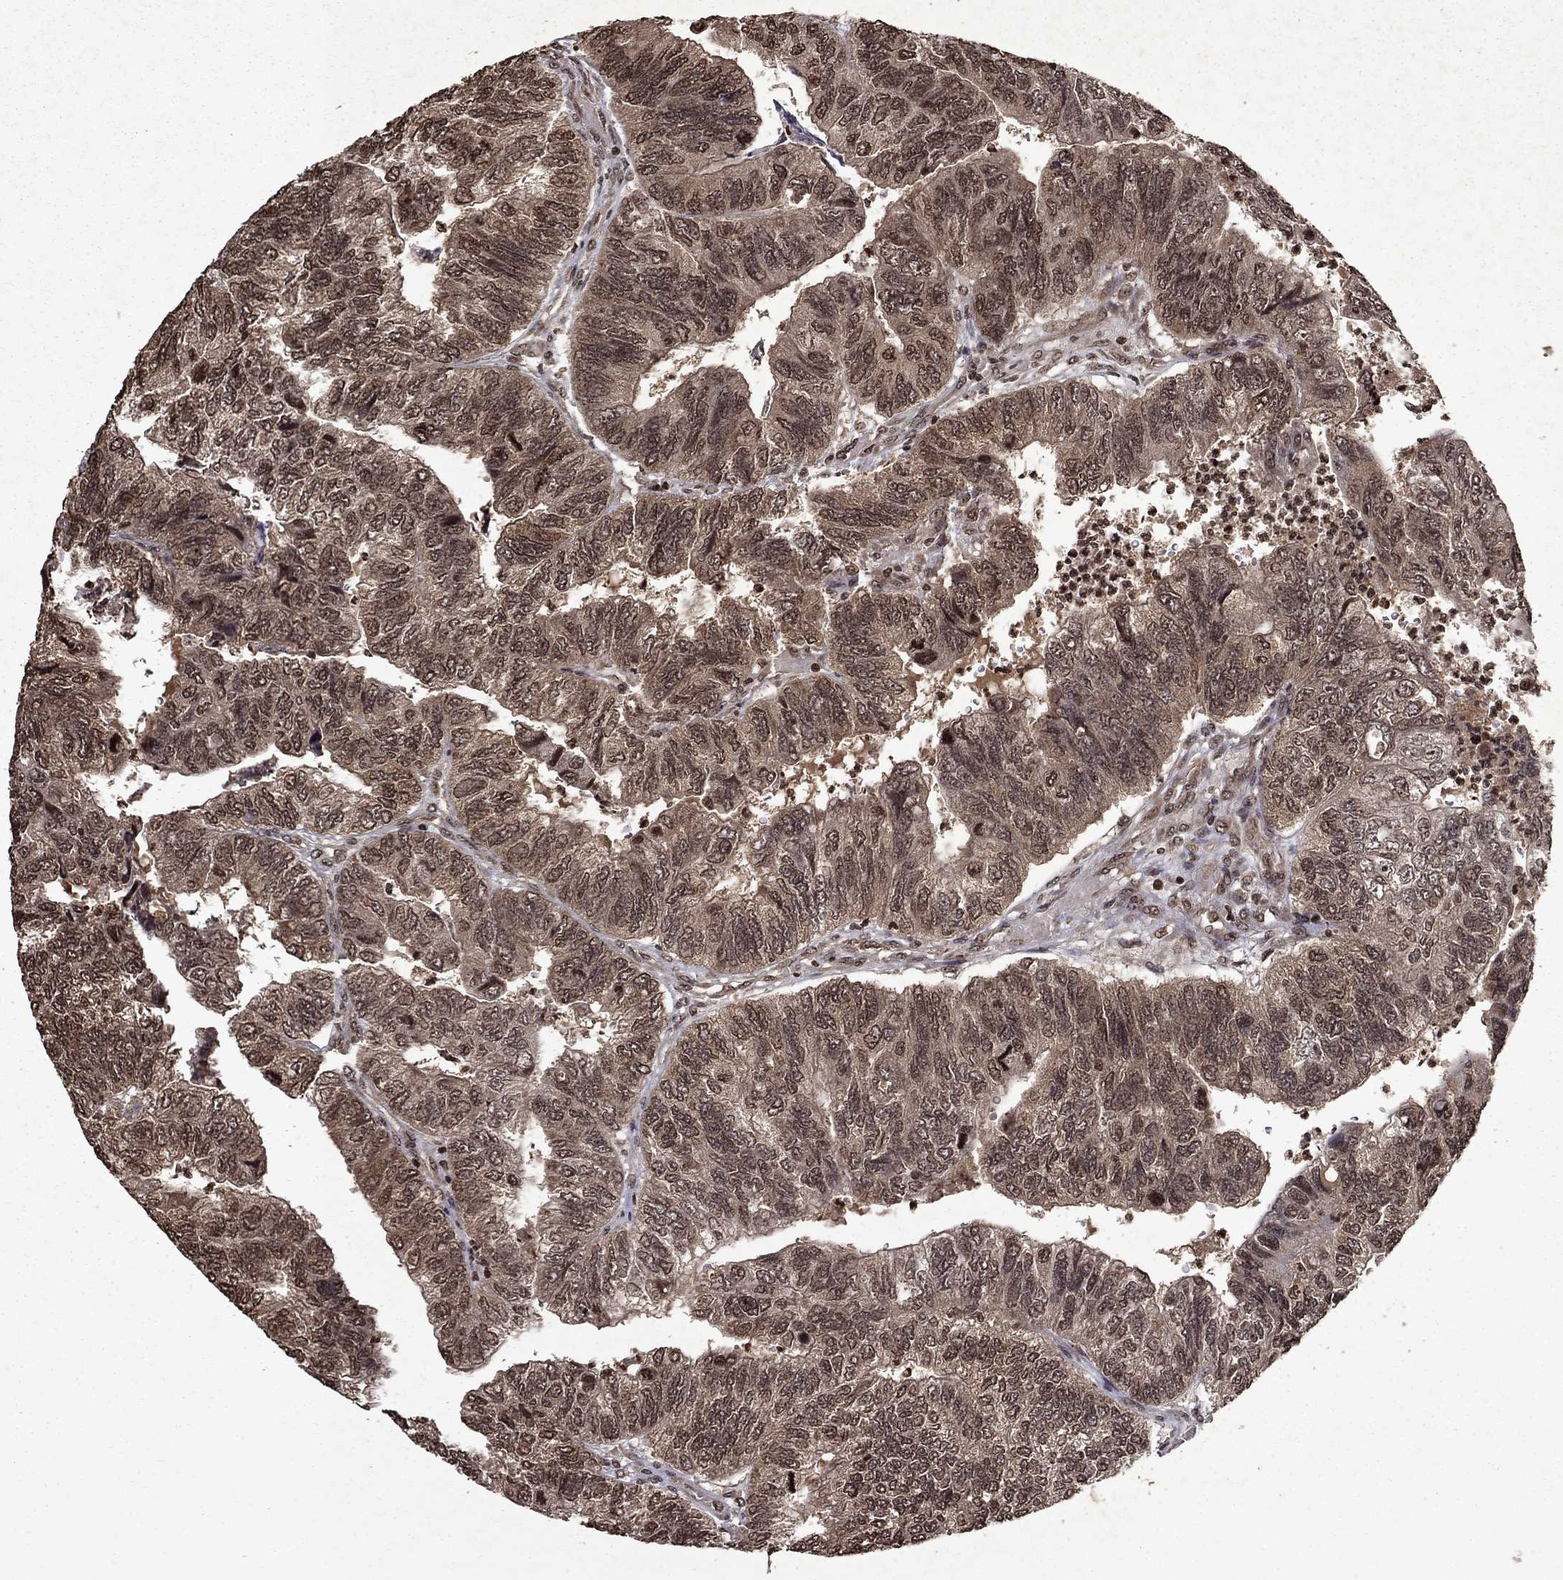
{"staining": {"intensity": "moderate", "quantity": ">75%", "location": "cytoplasmic/membranous"}, "tissue": "colorectal cancer", "cell_type": "Tumor cells", "image_type": "cancer", "snomed": [{"axis": "morphology", "description": "Adenocarcinoma, NOS"}, {"axis": "topography", "description": "Colon"}], "caption": "Tumor cells display medium levels of moderate cytoplasmic/membranous staining in approximately >75% of cells in colorectal cancer (adenocarcinoma).", "gene": "PIN4", "patient": {"sex": "female", "age": 67}}